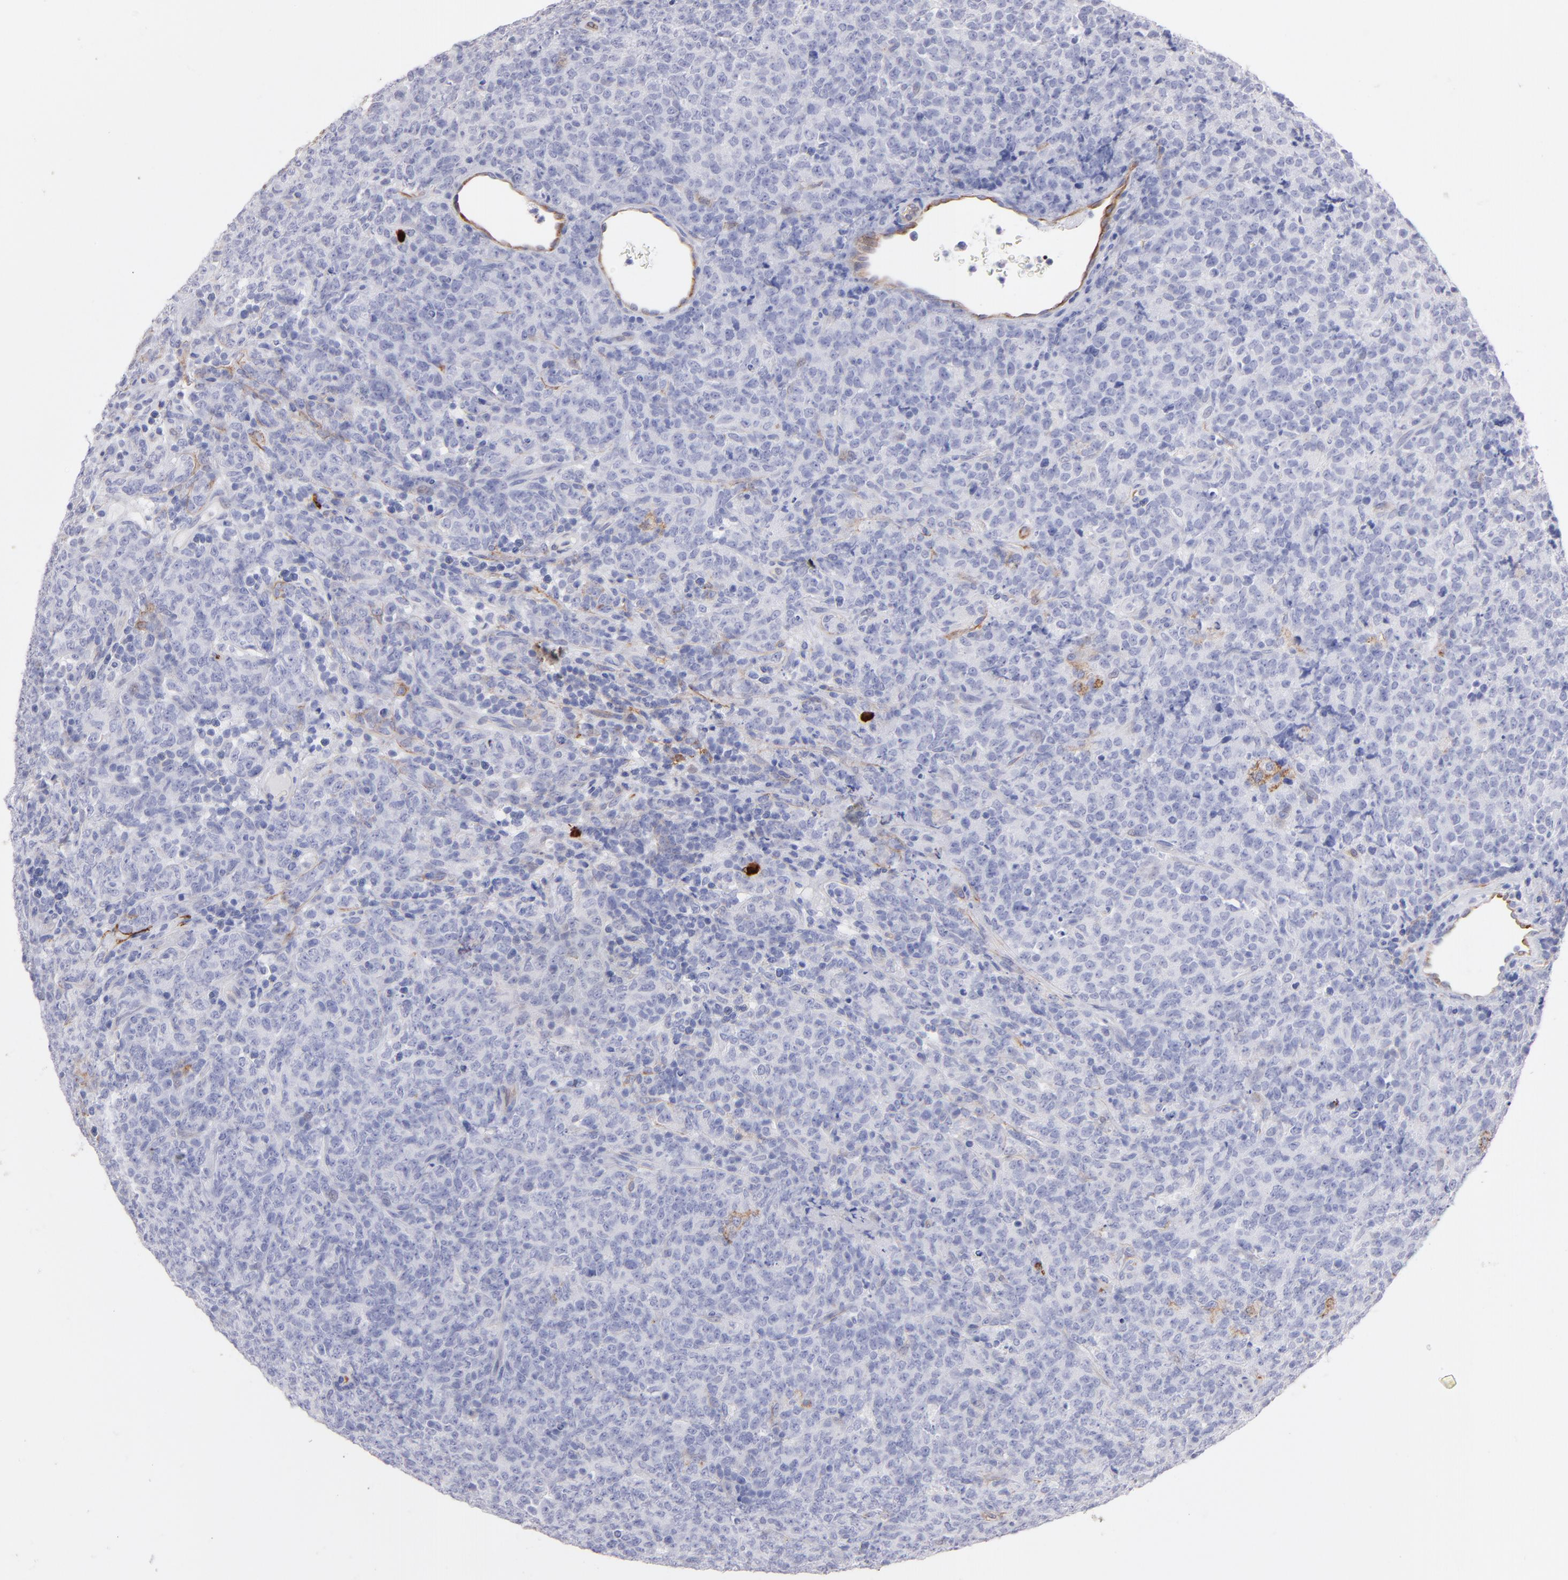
{"staining": {"intensity": "negative", "quantity": "none", "location": "none"}, "tissue": "lymphoma", "cell_type": "Tumor cells", "image_type": "cancer", "snomed": [{"axis": "morphology", "description": "Malignant lymphoma, non-Hodgkin's type, High grade"}, {"axis": "topography", "description": "Tonsil"}], "caption": "This is a image of immunohistochemistry (IHC) staining of high-grade malignant lymphoma, non-Hodgkin's type, which shows no expression in tumor cells.", "gene": "AHNAK2", "patient": {"sex": "female", "age": 36}}